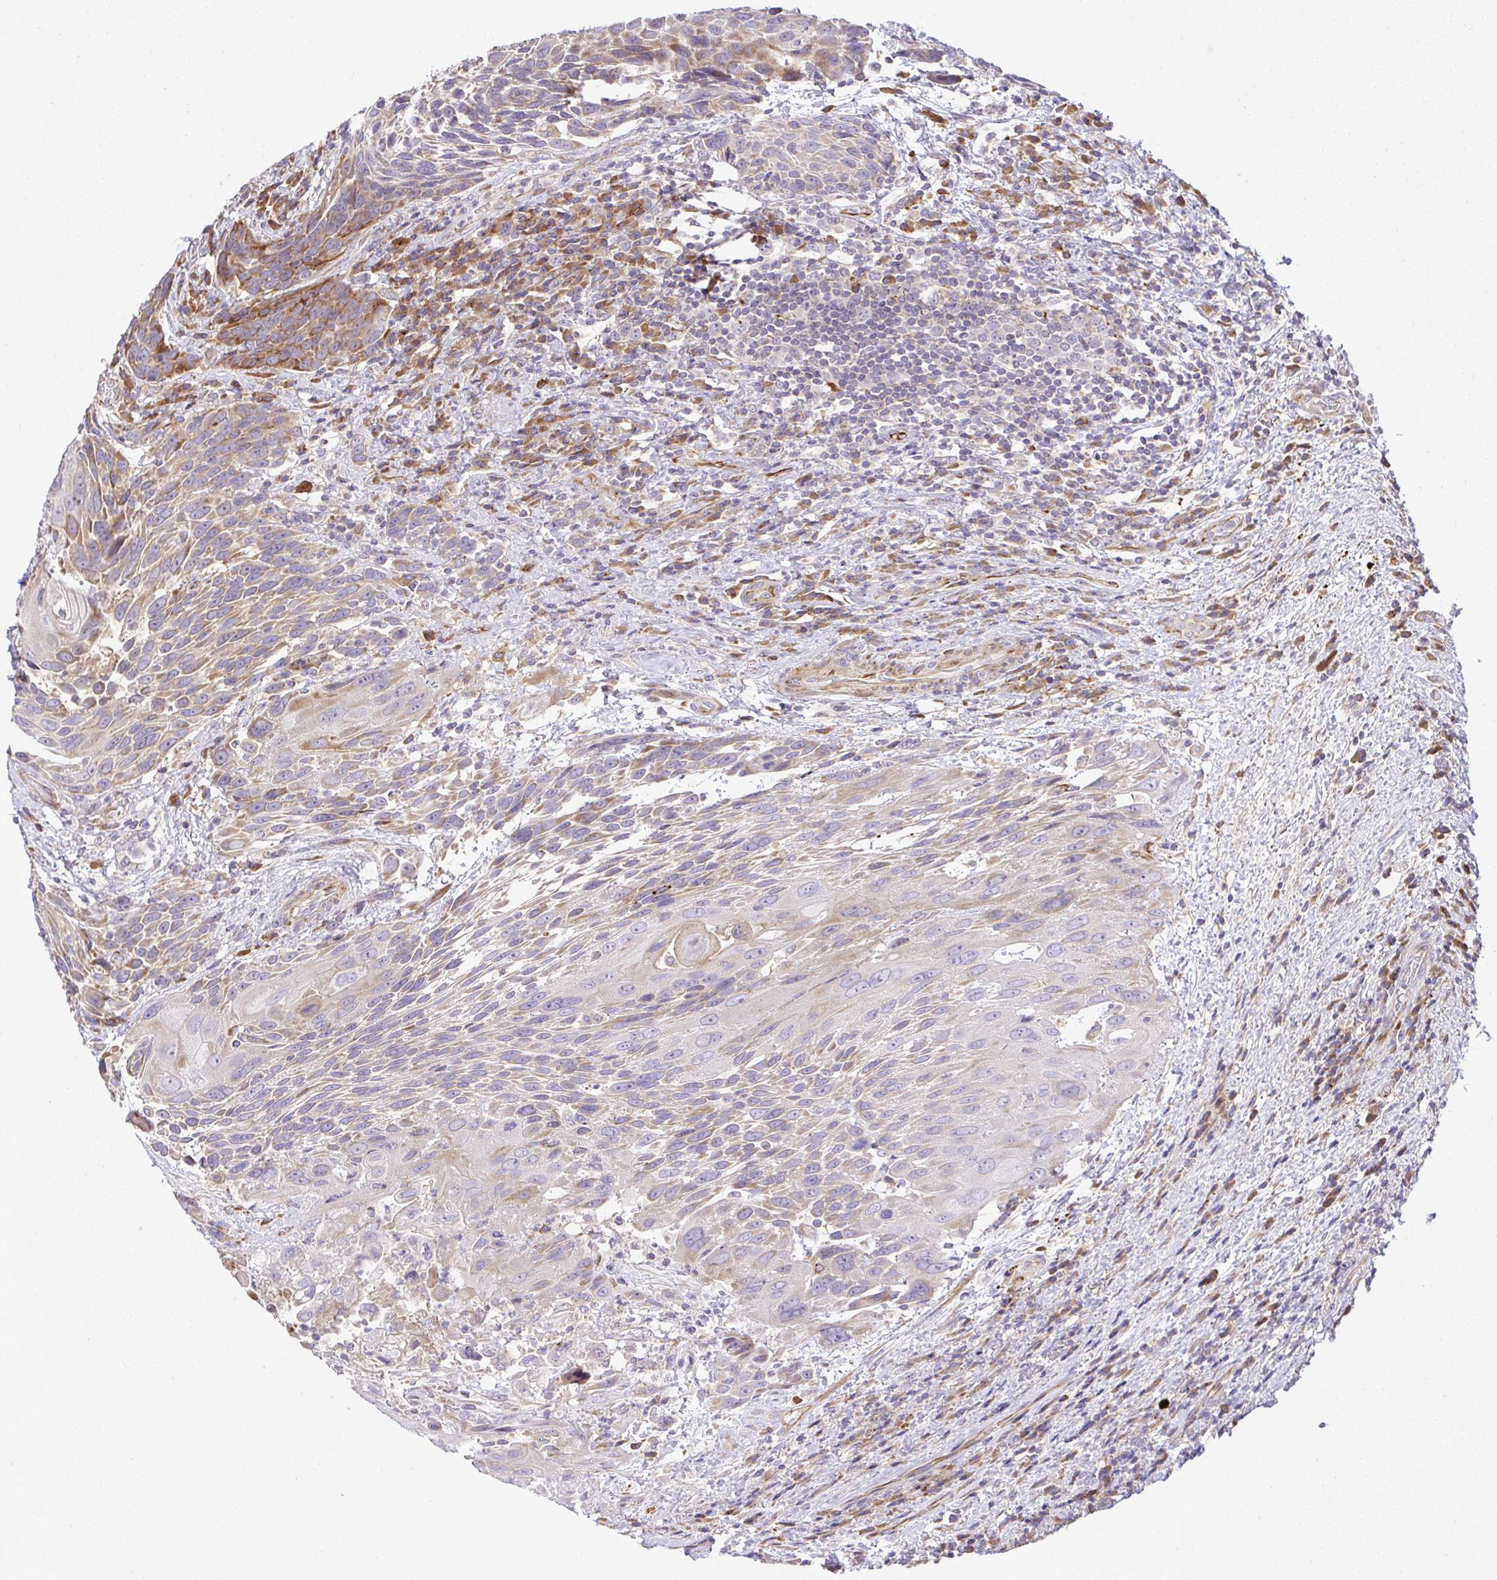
{"staining": {"intensity": "moderate", "quantity": "25%-75%", "location": "cytoplasmic/membranous"}, "tissue": "urothelial cancer", "cell_type": "Tumor cells", "image_type": "cancer", "snomed": [{"axis": "morphology", "description": "Urothelial carcinoma, High grade"}, {"axis": "topography", "description": "Urinary bladder"}], "caption": "A medium amount of moderate cytoplasmic/membranous expression is appreciated in approximately 25%-75% of tumor cells in high-grade urothelial carcinoma tissue.", "gene": "GRID2", "patient": {"sex": "female", "age": 70}}